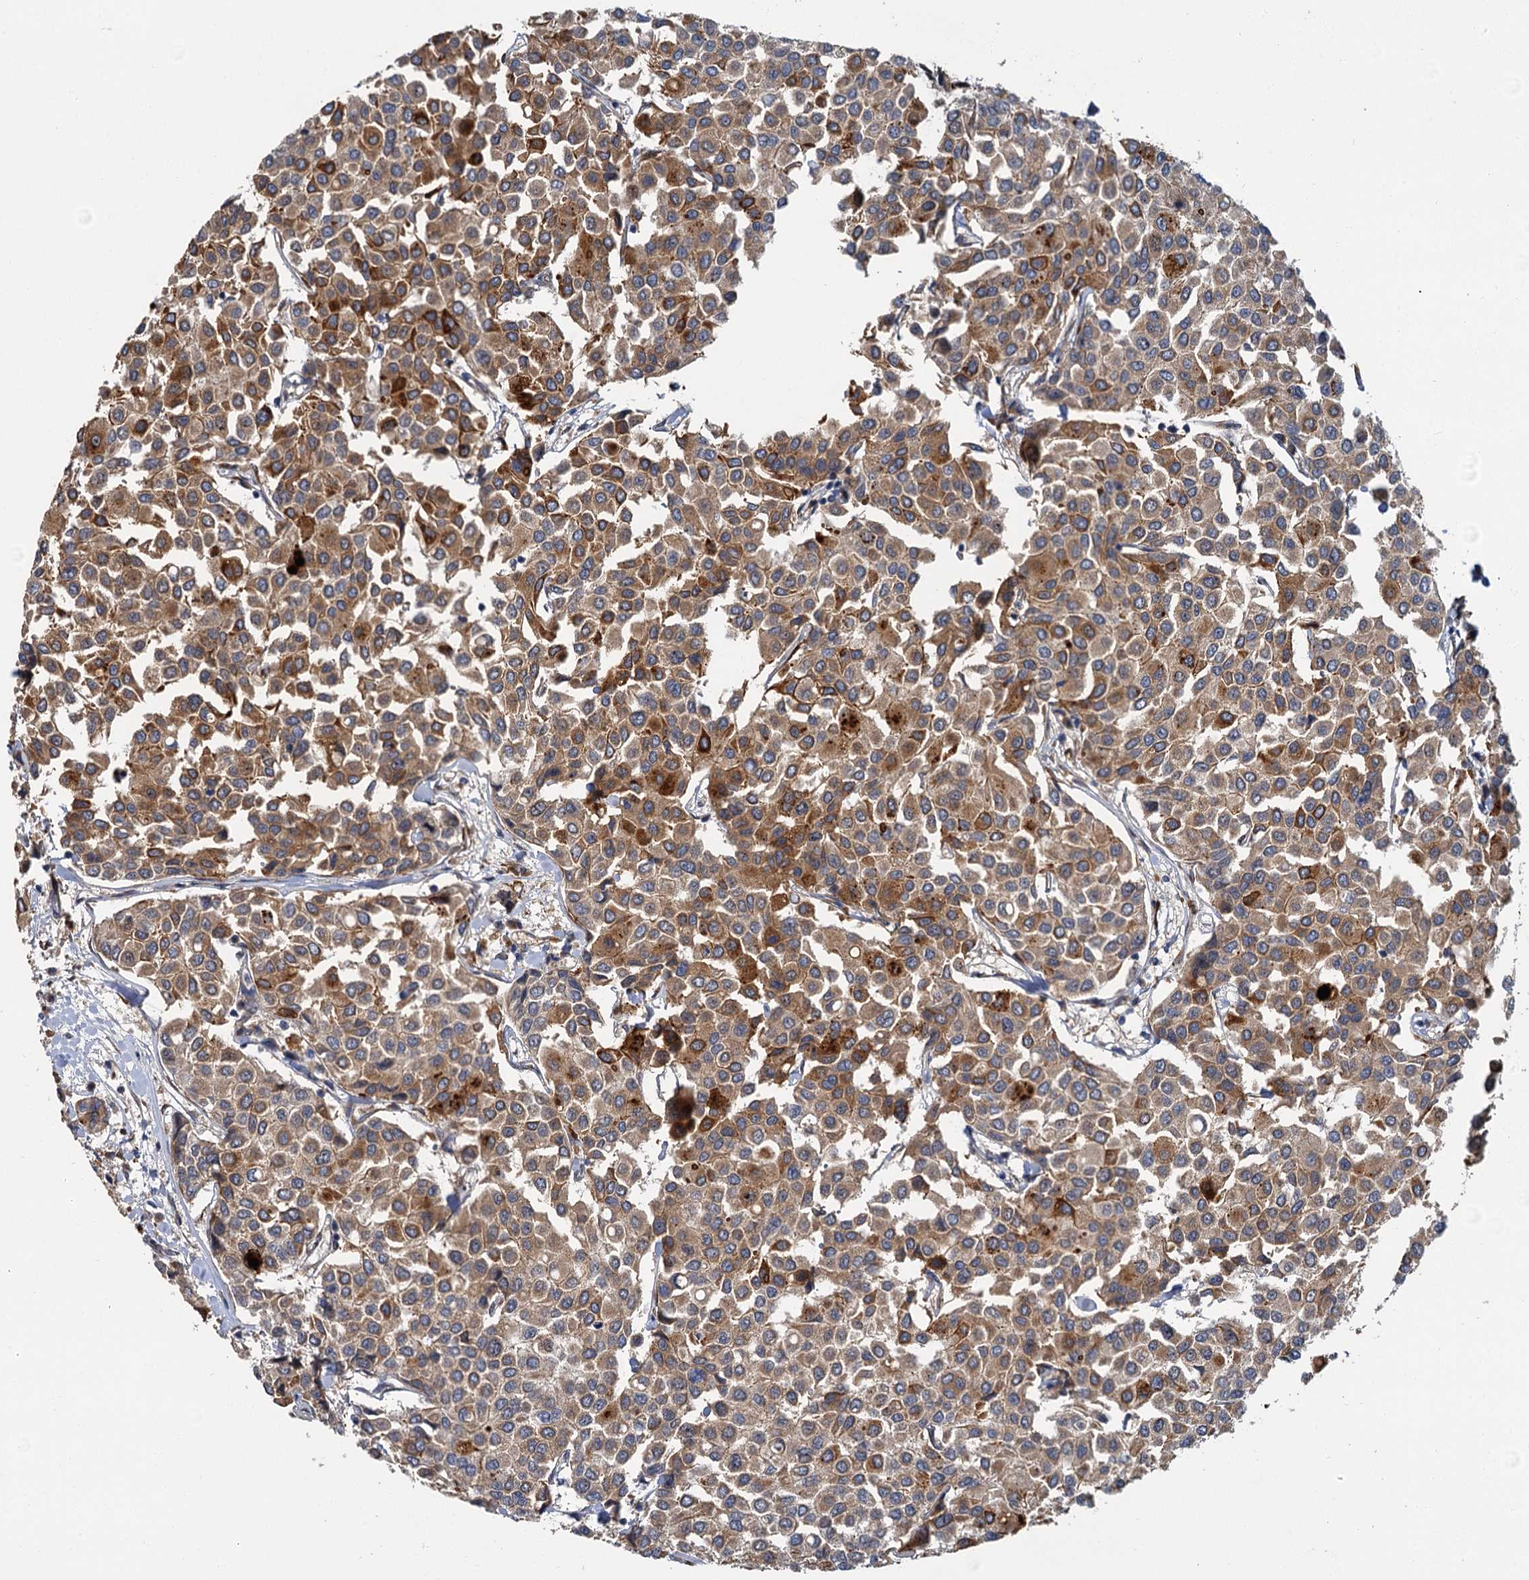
{"staining": {"intensity": "moderate", "quantity": ">75%", "location": "cytoplasmic/membranous"}, "tissue": "breast cancer", "cell_type": "Tumor cells", "image_type": "cancer", "snomed": [{"axis": "morphology", "description": "Duct carcinoma"}, {"axis": "topography", "description": "Breast"}], "caption": "Breast cancer tissue reveals moderate cytoplasmic/membranous positivity in about >75% of tumor cells", "gene": "APBA2", "patient": {"sex": "female", "age": 55}}